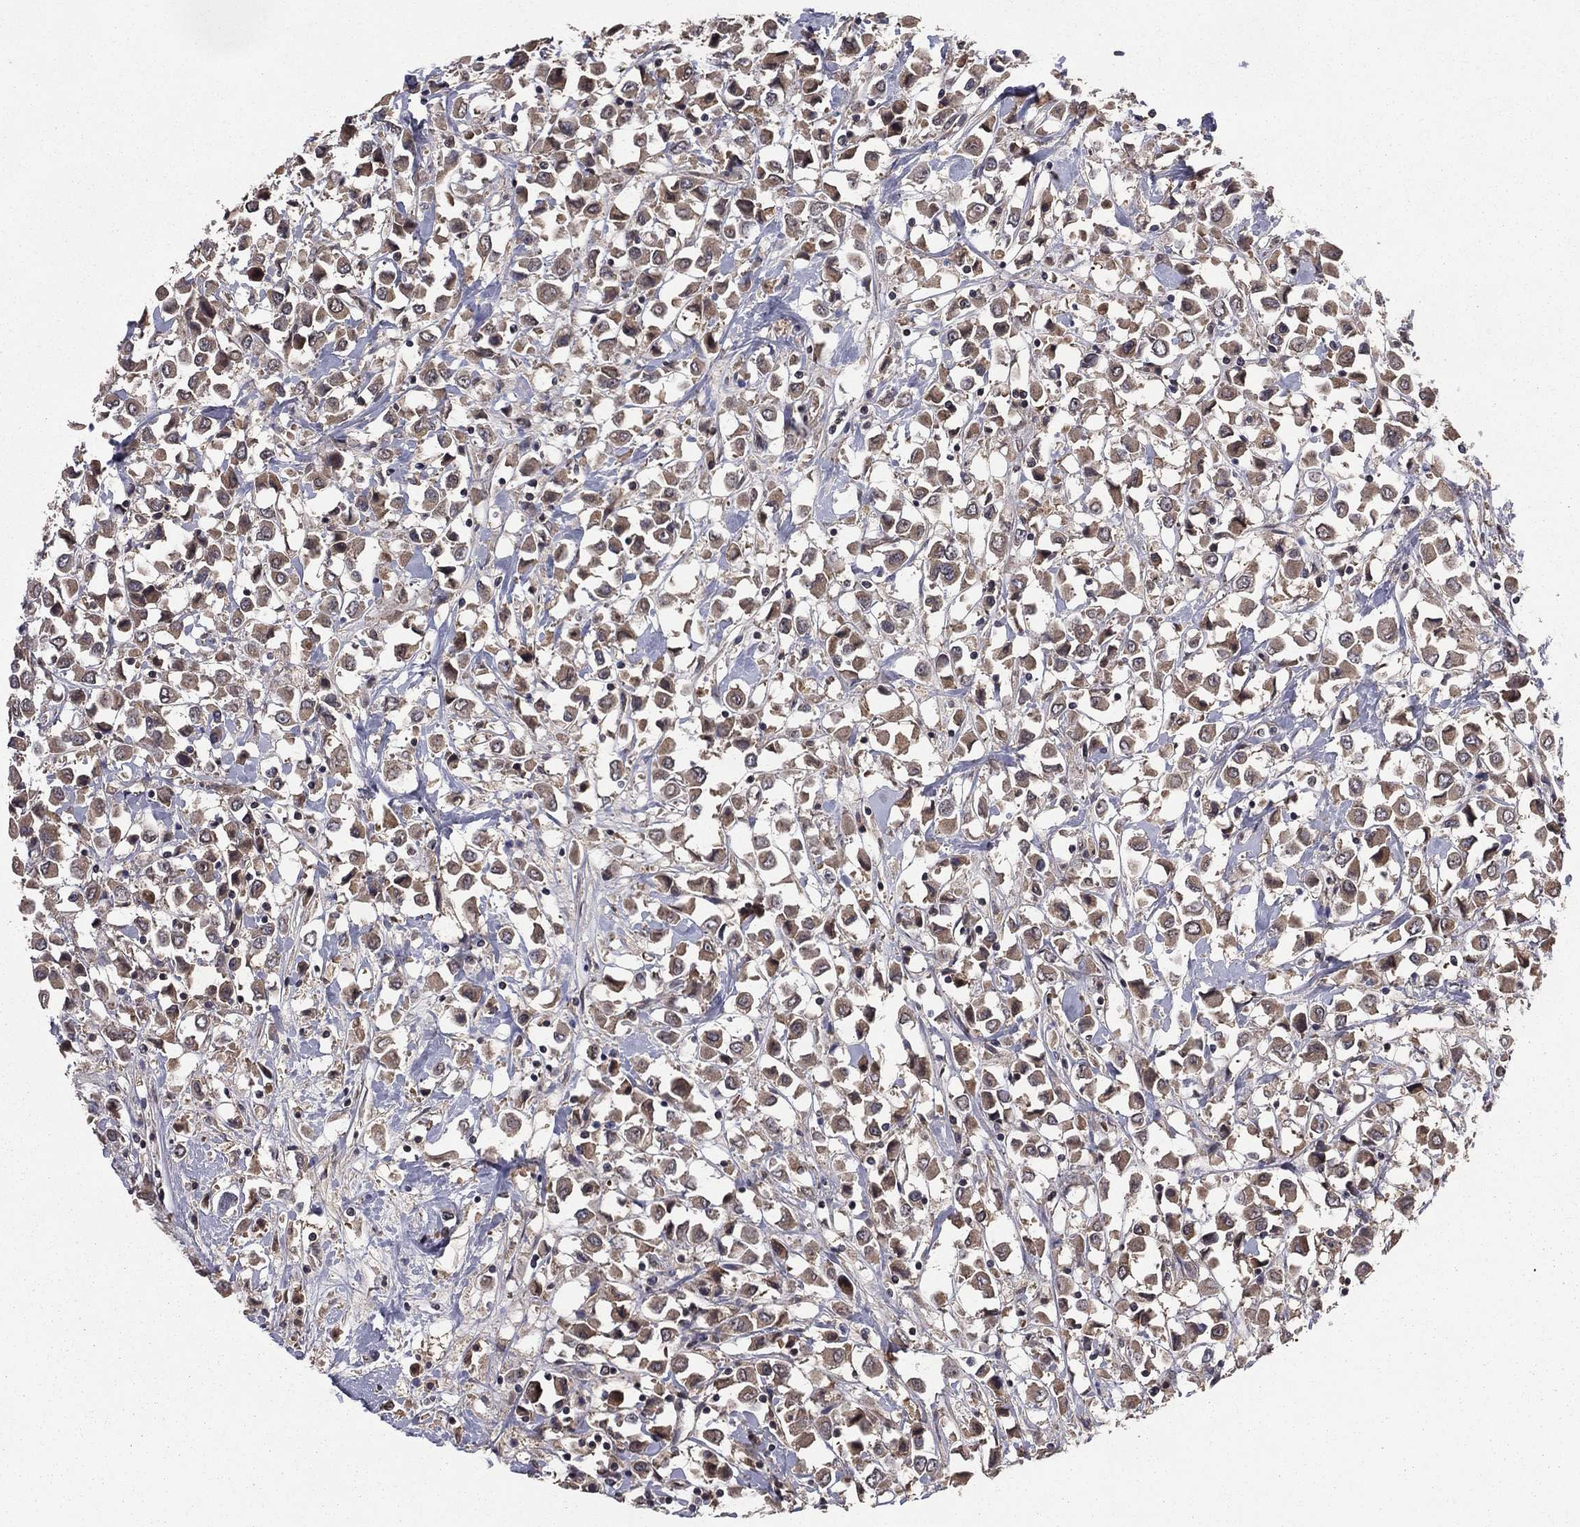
{"staining": {"intensity": "moderate", "quantity": ">75%", "location": "cytoplasmic/membranous"}, "tissue": "breast cancer", "cell_type": "Tumor cells", "image_type": "cancer", "snomed": [{"axis": "morphology", "description": "Duct carcinoma"}, {"axis": "topography", "description": "Breast"}], "caption": "This histopathology image shows immunohistochemistry (IHC) staining of human intraductal carcinoma (breast), with medium moderate cytoplasmic/membranous expression in approximately >75% of tumor cells.", "gene": "CERT1", "patient": {"sex": "female", "age": 61}}